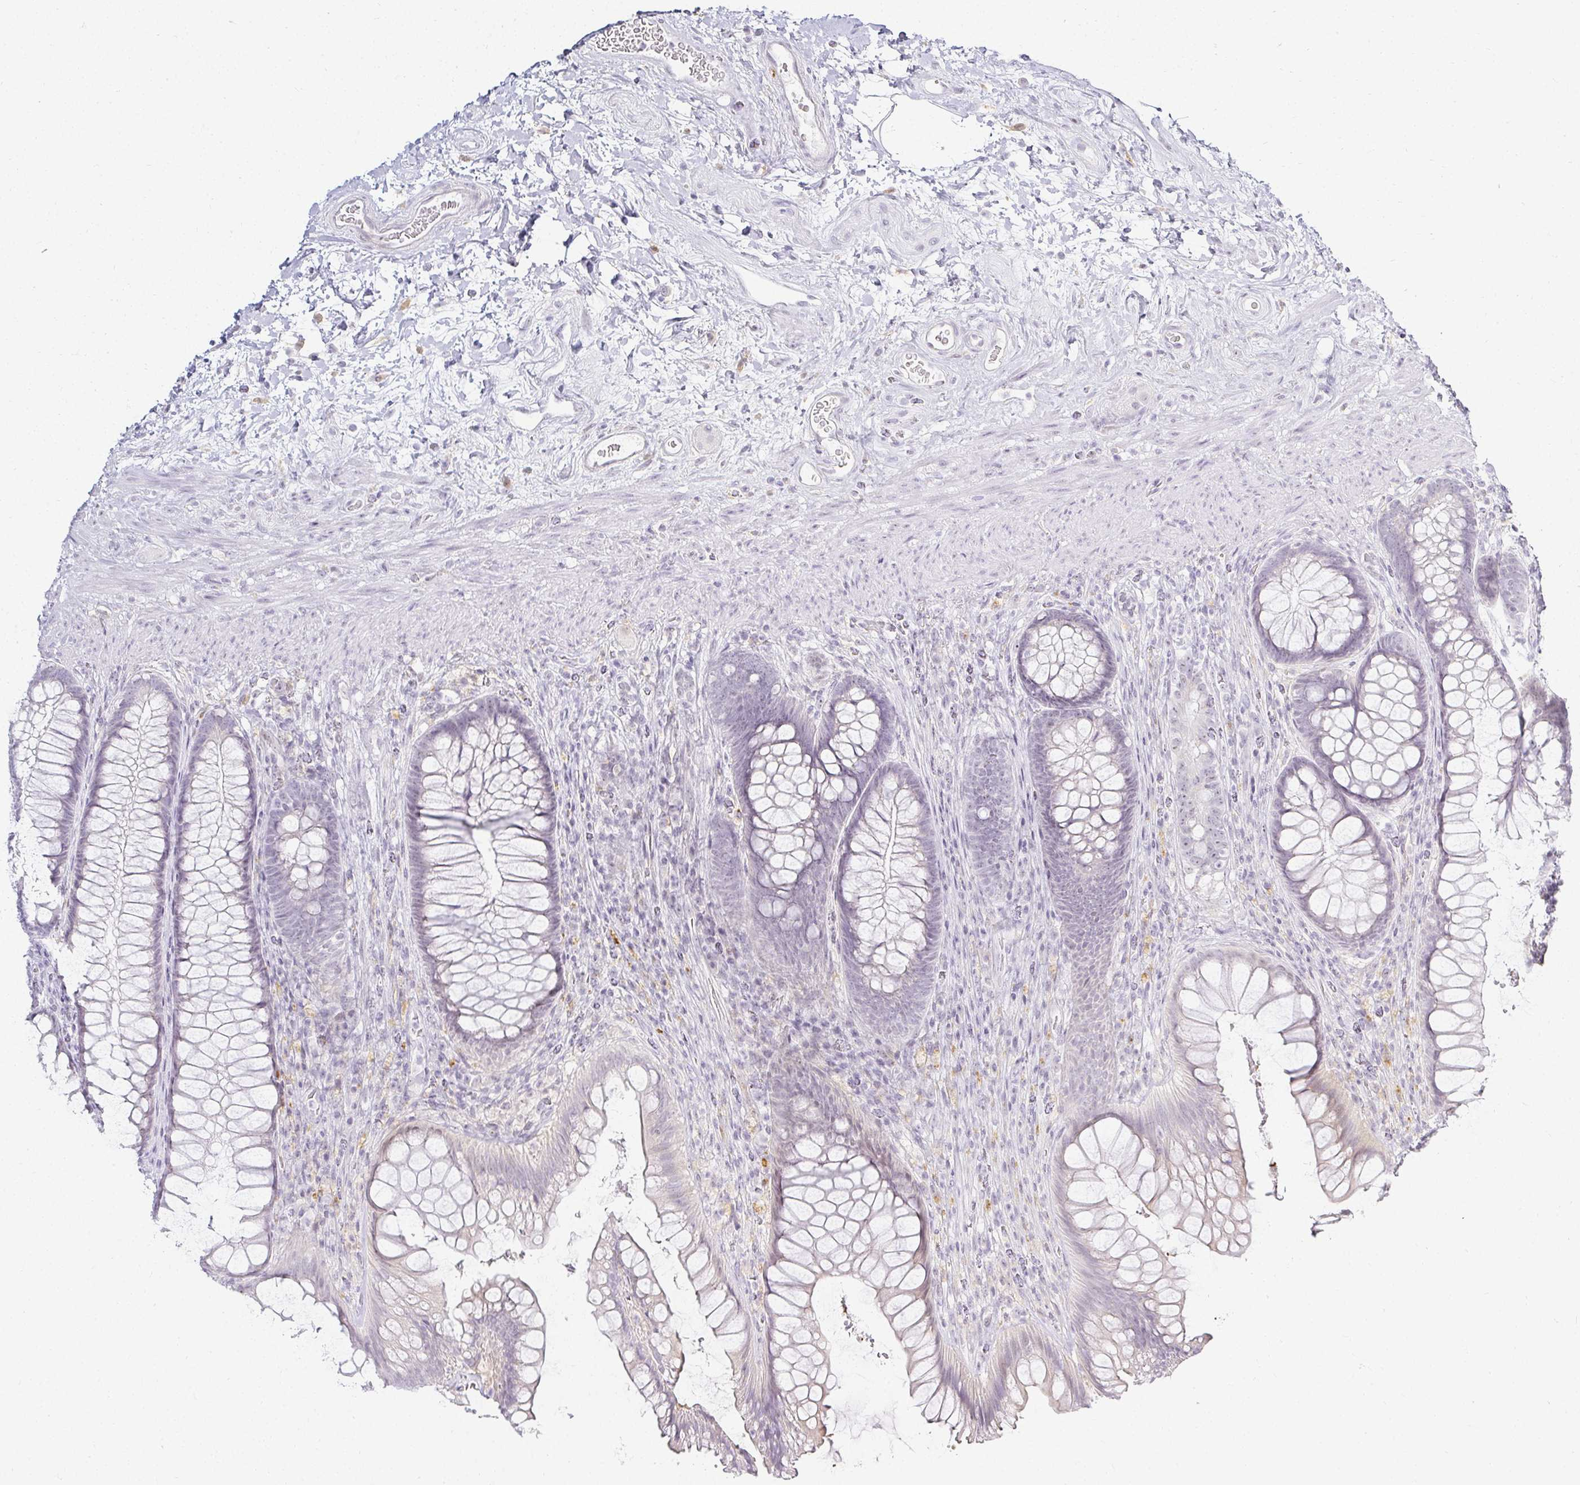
{"staining": {"intensity": "negative", "quantity": "none", "location": "none"}, "tissue": "rectum", "cell_type": "Glandular cells", "image_type": "normal", "snomed": [{"axis": "morphology", "description": "Normal tissue, NOS"}, {"axis": "topography", "description": "Rectum"}], "caption": "Immunohistochemistry histopathology image of unremarkable human rectum stained for a protein (brown), which exhibits no positivity in glandular cells. (DAB immunohistochemistry (IHC) with hematoxylin counter stain).", "gene": "ACAN", "patient": {"sex": "male", "age": 53}}